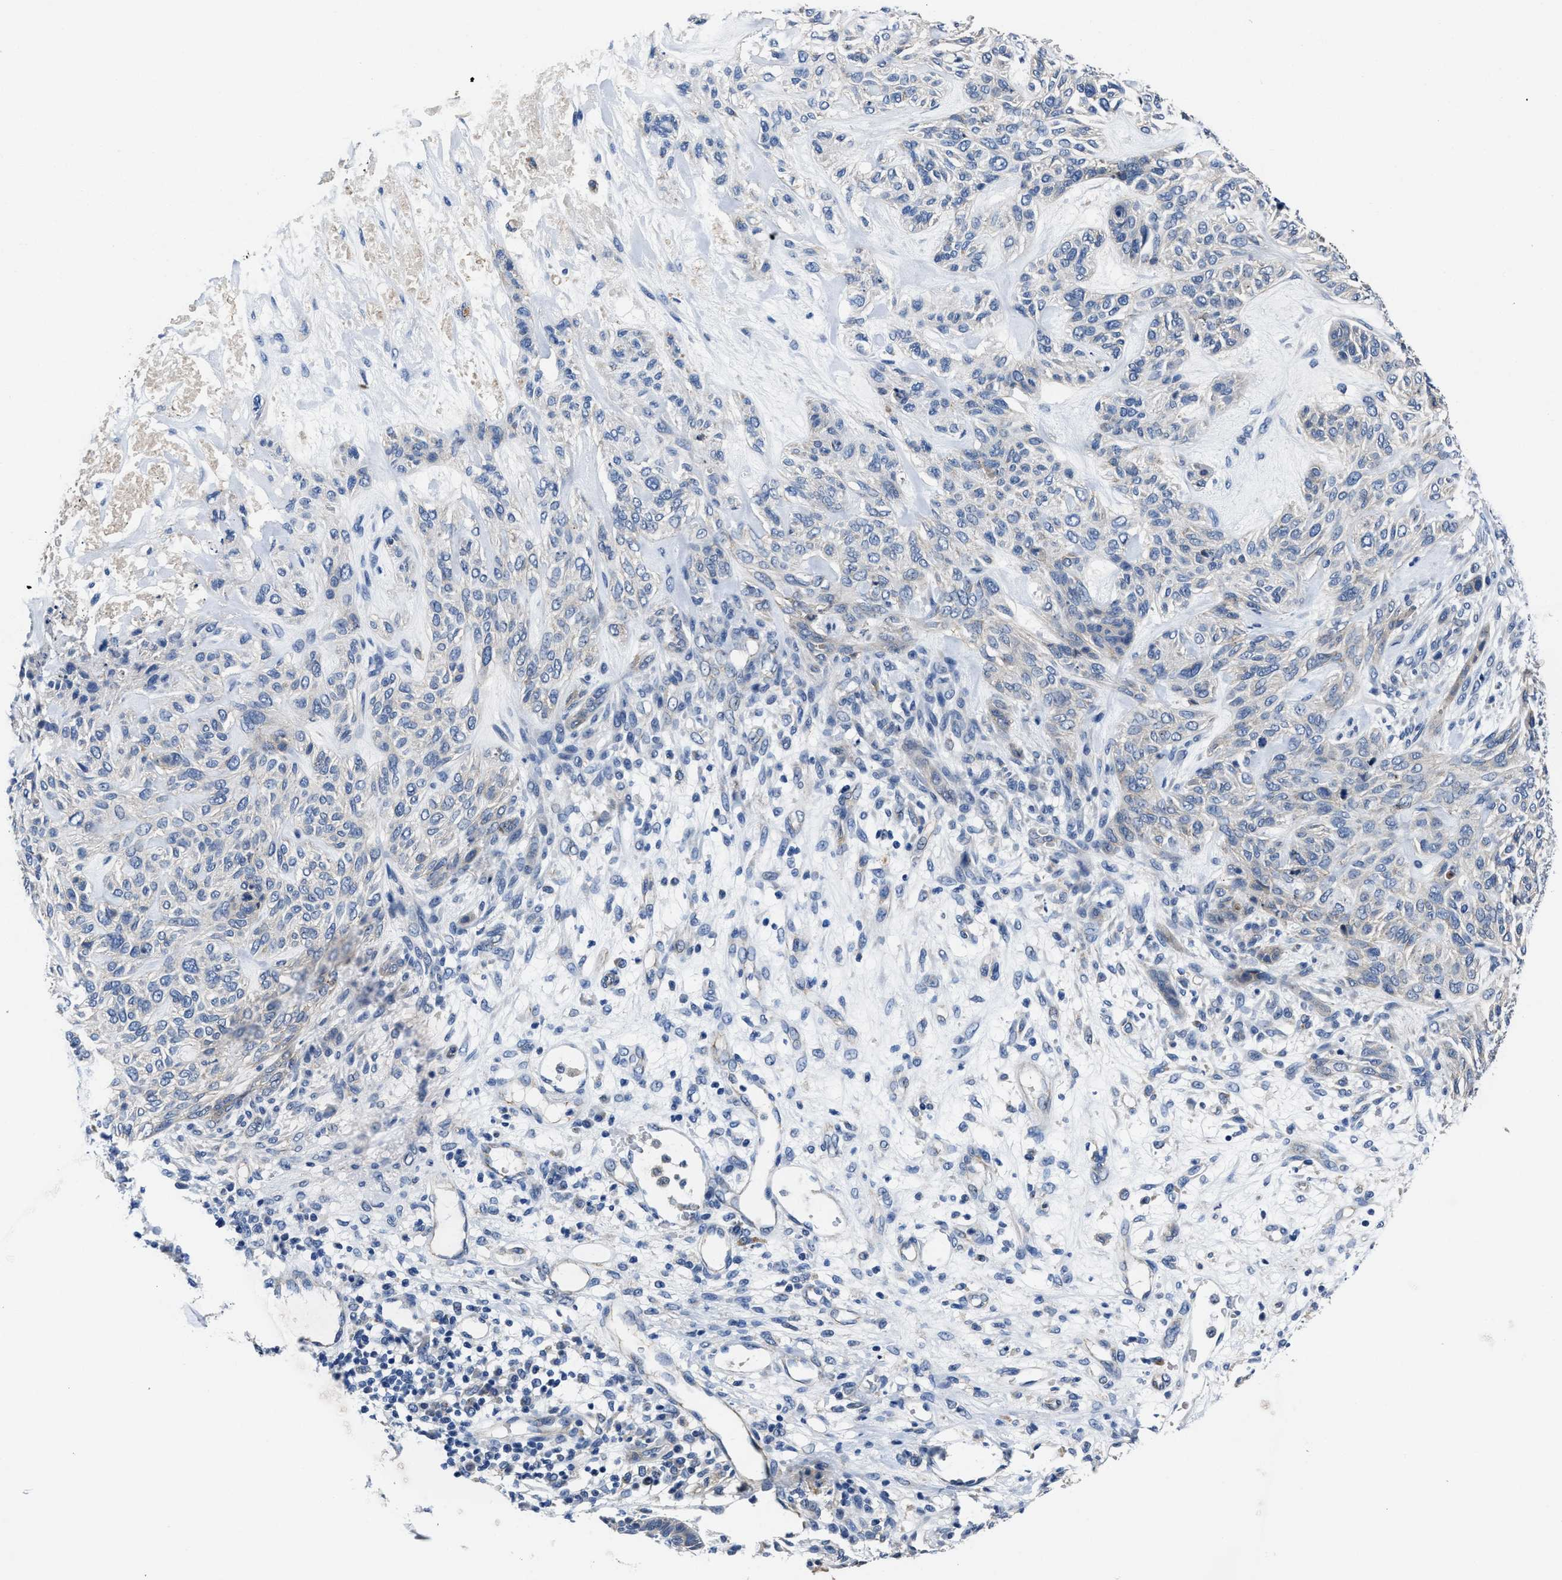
{"staining": {"intensity": "negative", "quantity": "none", "location": "none"}, "tissue": "skin cancer", "cell_type": "Tumor cells", "image_type": "cancer", "snomed": [{"axis": "morphology", "description": "Basal cell carcinoma"}, {"axis": "topography", "description": "Skin"}], "caption": "A histopathology image of basal cell carcinoma (skin) stained for a protein reveals no brown staining in tumor cells.", "gene": "GHITM", "patient": {"sex": "male", "age": 55}}